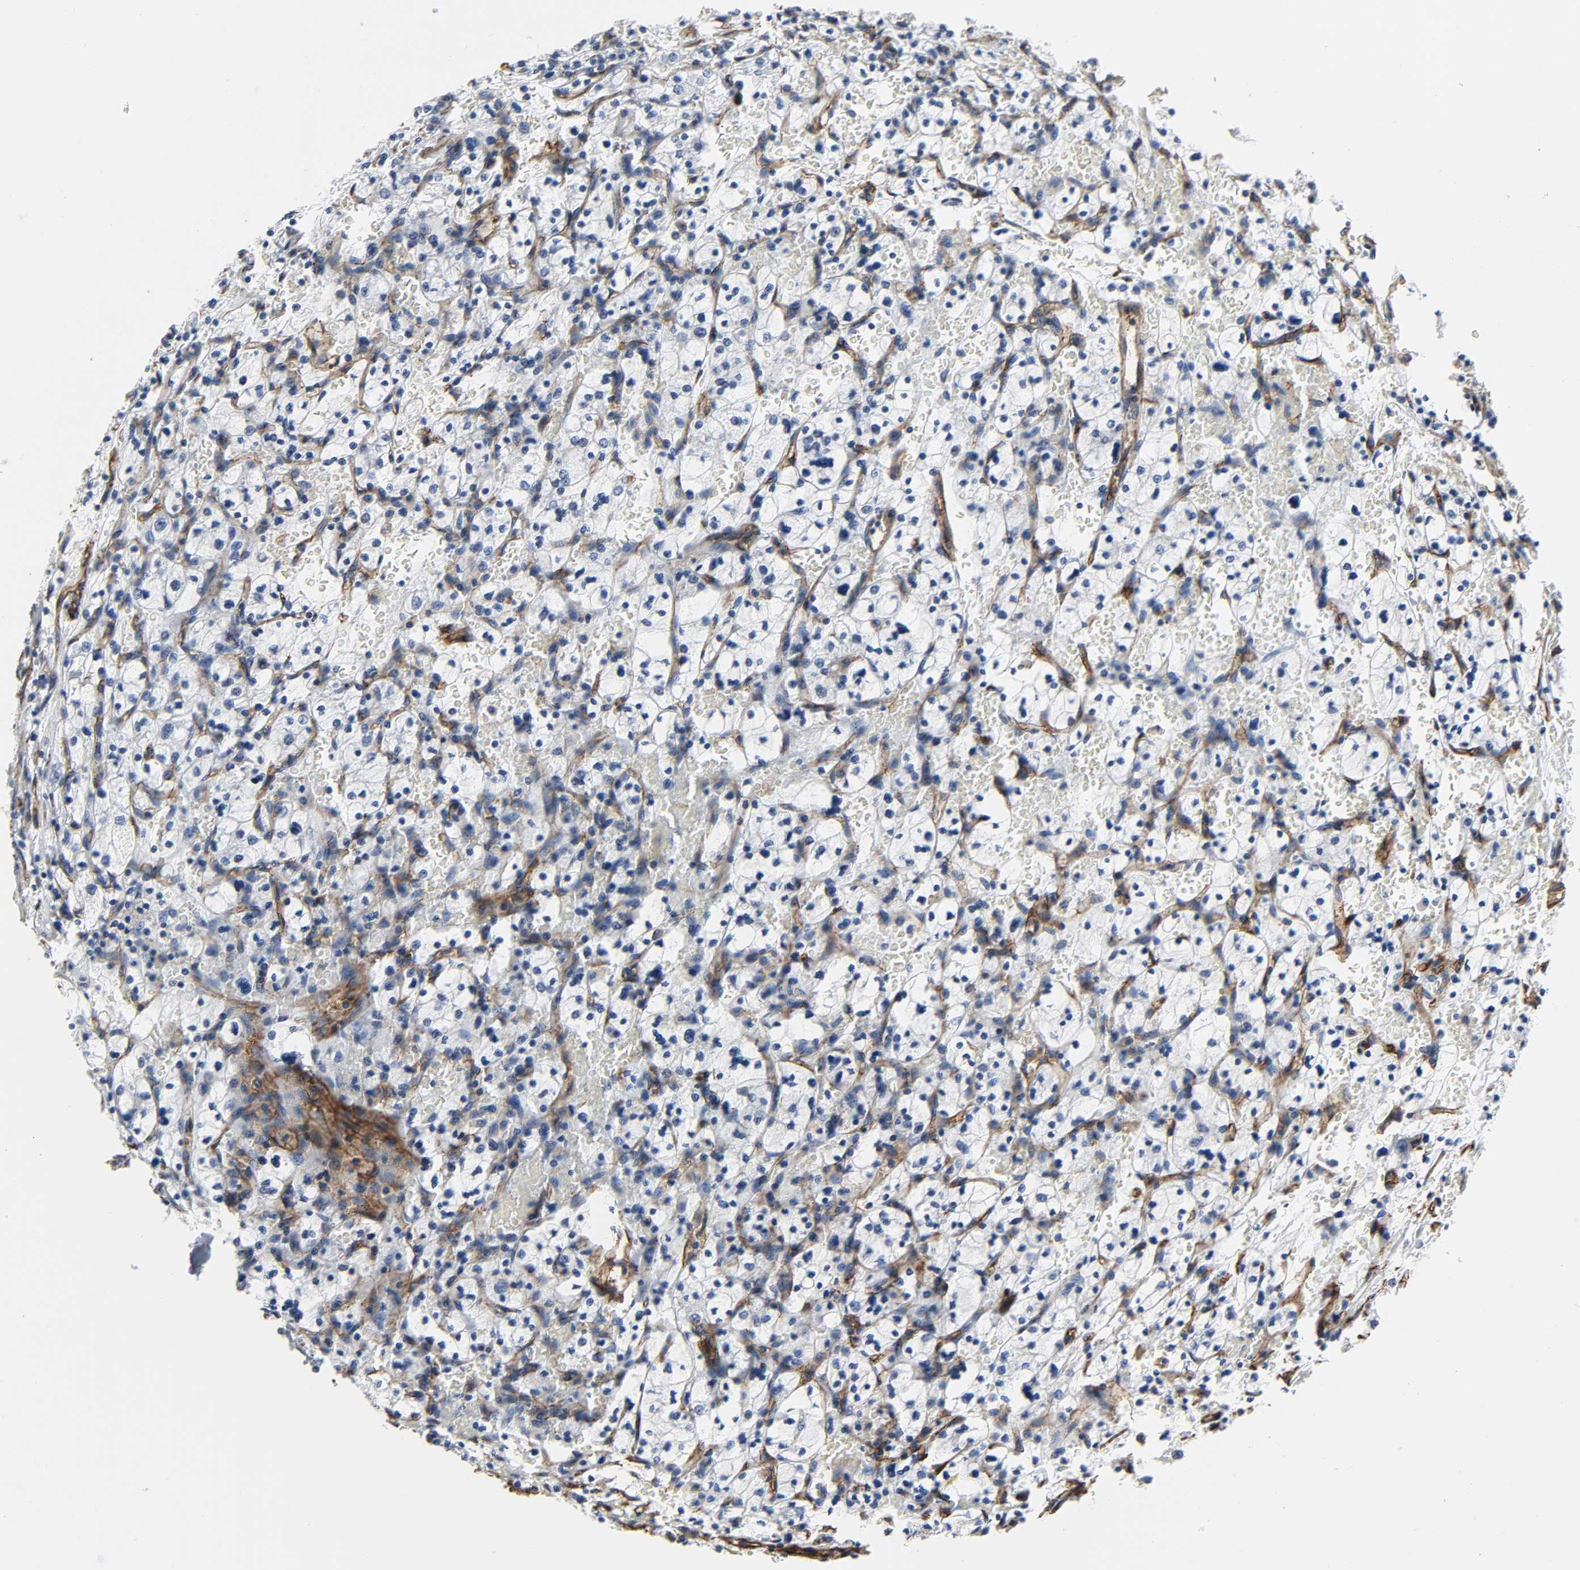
{"staining": {"intensity": "negative", "quantity": "none", "location": "none"}, "tissue": "renal cancer", "cell_type": "Tumor cells", "image_type": "cancer", "snomed": [{"axis": "morphology", "description": "Adenocarcinoma, NOS"}, {"axis": "topography", "description": "Kidney"}], "caption": "The immunohistochemistry (IHC) micrograph has no significant positivity in tumor cells of renal adenocarcinoma tissue. (Brightfield microscopy of DAB immunohistochemistry at high magnification).", "gene": "PECAM1", "patient": {"sex": "female", "age": 83}}